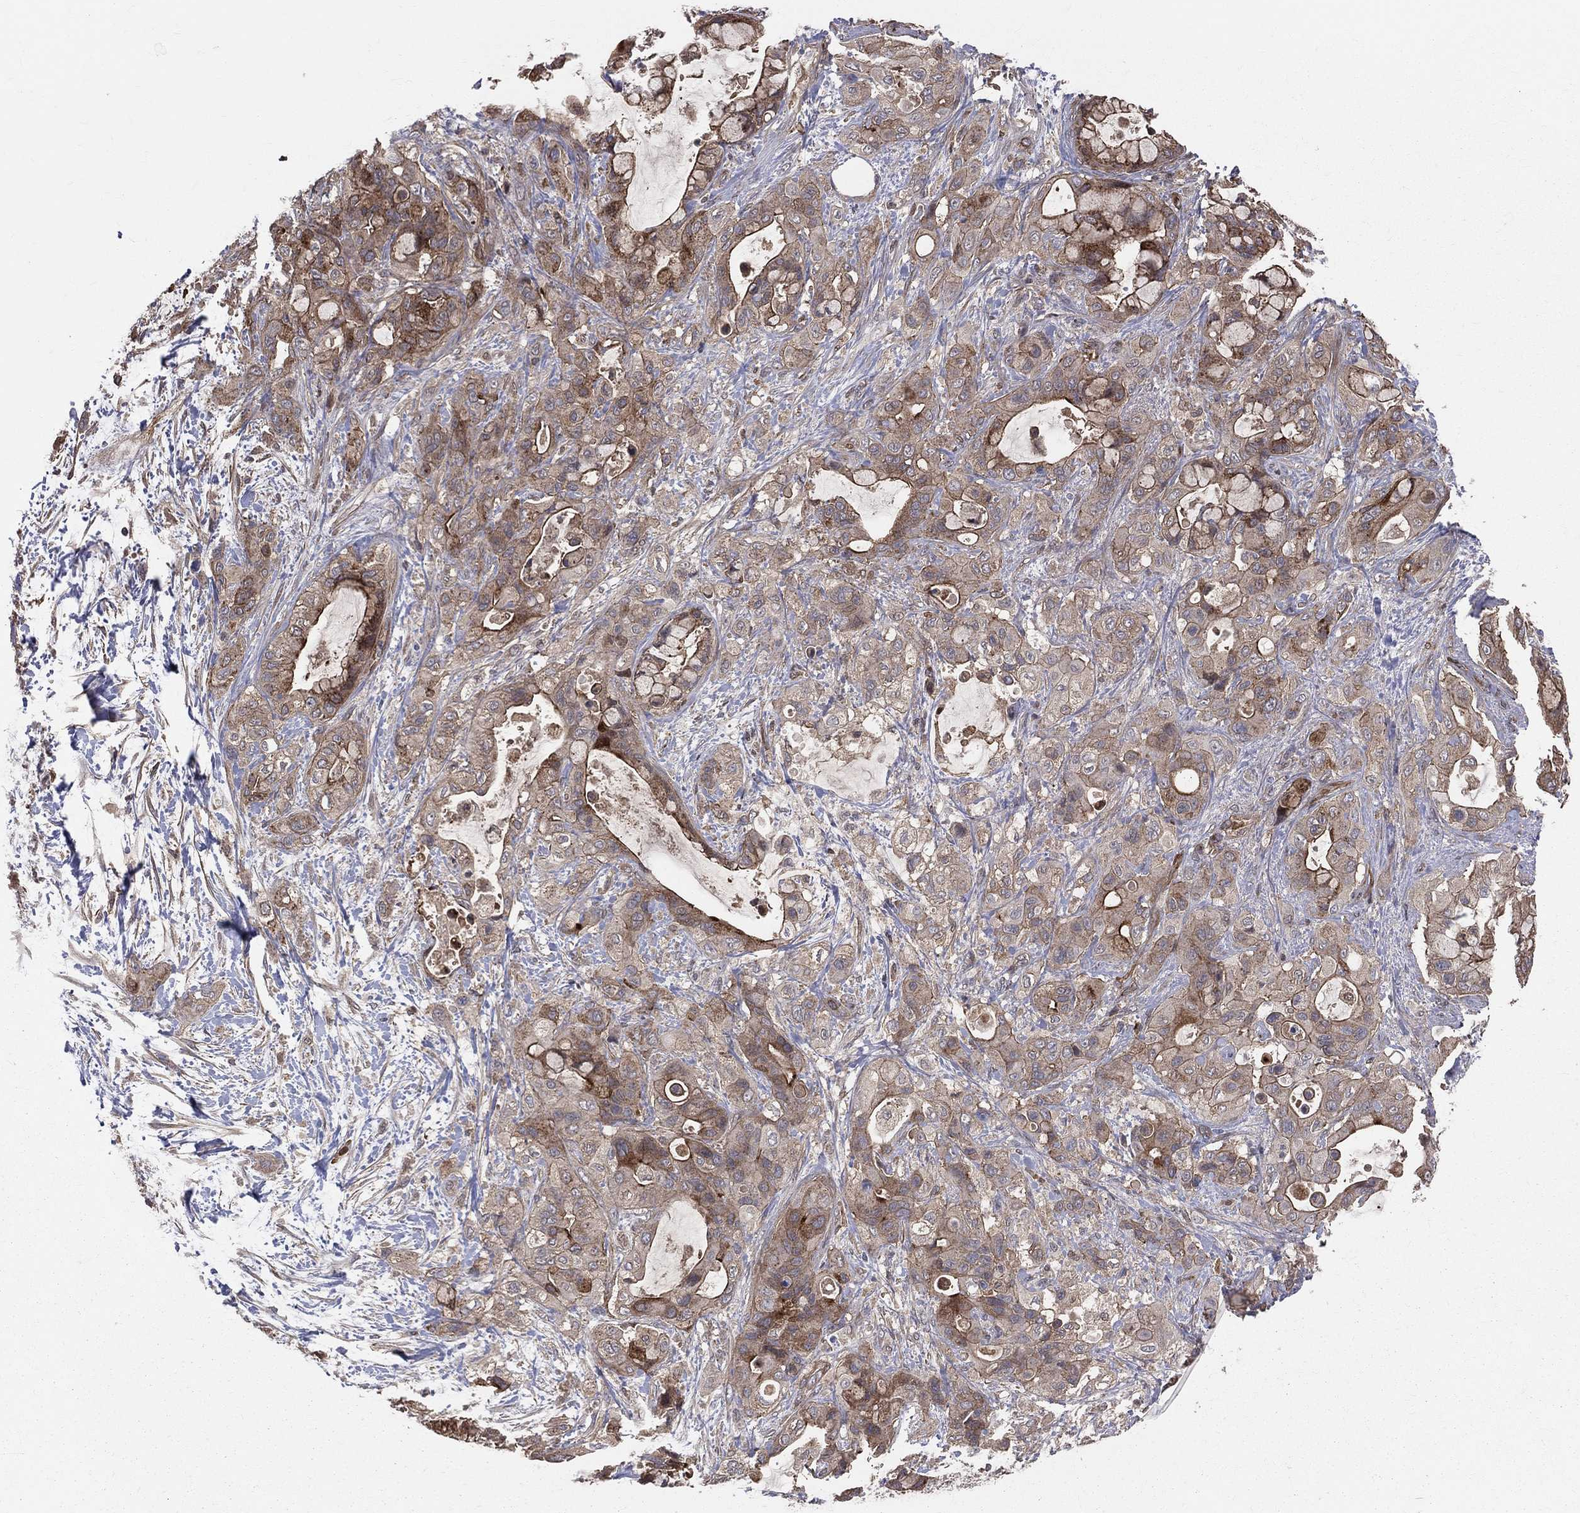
{"staining": {"intensity": "strong", "quantity": "25%-75%", "location": "cytoplasmic/membranous"}, "tissue": "pancreatic cancer", "cell_type": "Tumor cells", "image_type": "cancer", "snomed": [{"axis": "morphology", "description": "Adenocarcinoma, NOS"}, {"axis": "topography", "description": "Pancreas"}], "caption": "Protein staining of pancreatic adenocarcinoma tissue demonstrates strong cytoplasmic/membranous staining in about 25%-75% of tumor cells.", "gene": "ENTPD1", "patient": {"sex": "male", "age": 71}}